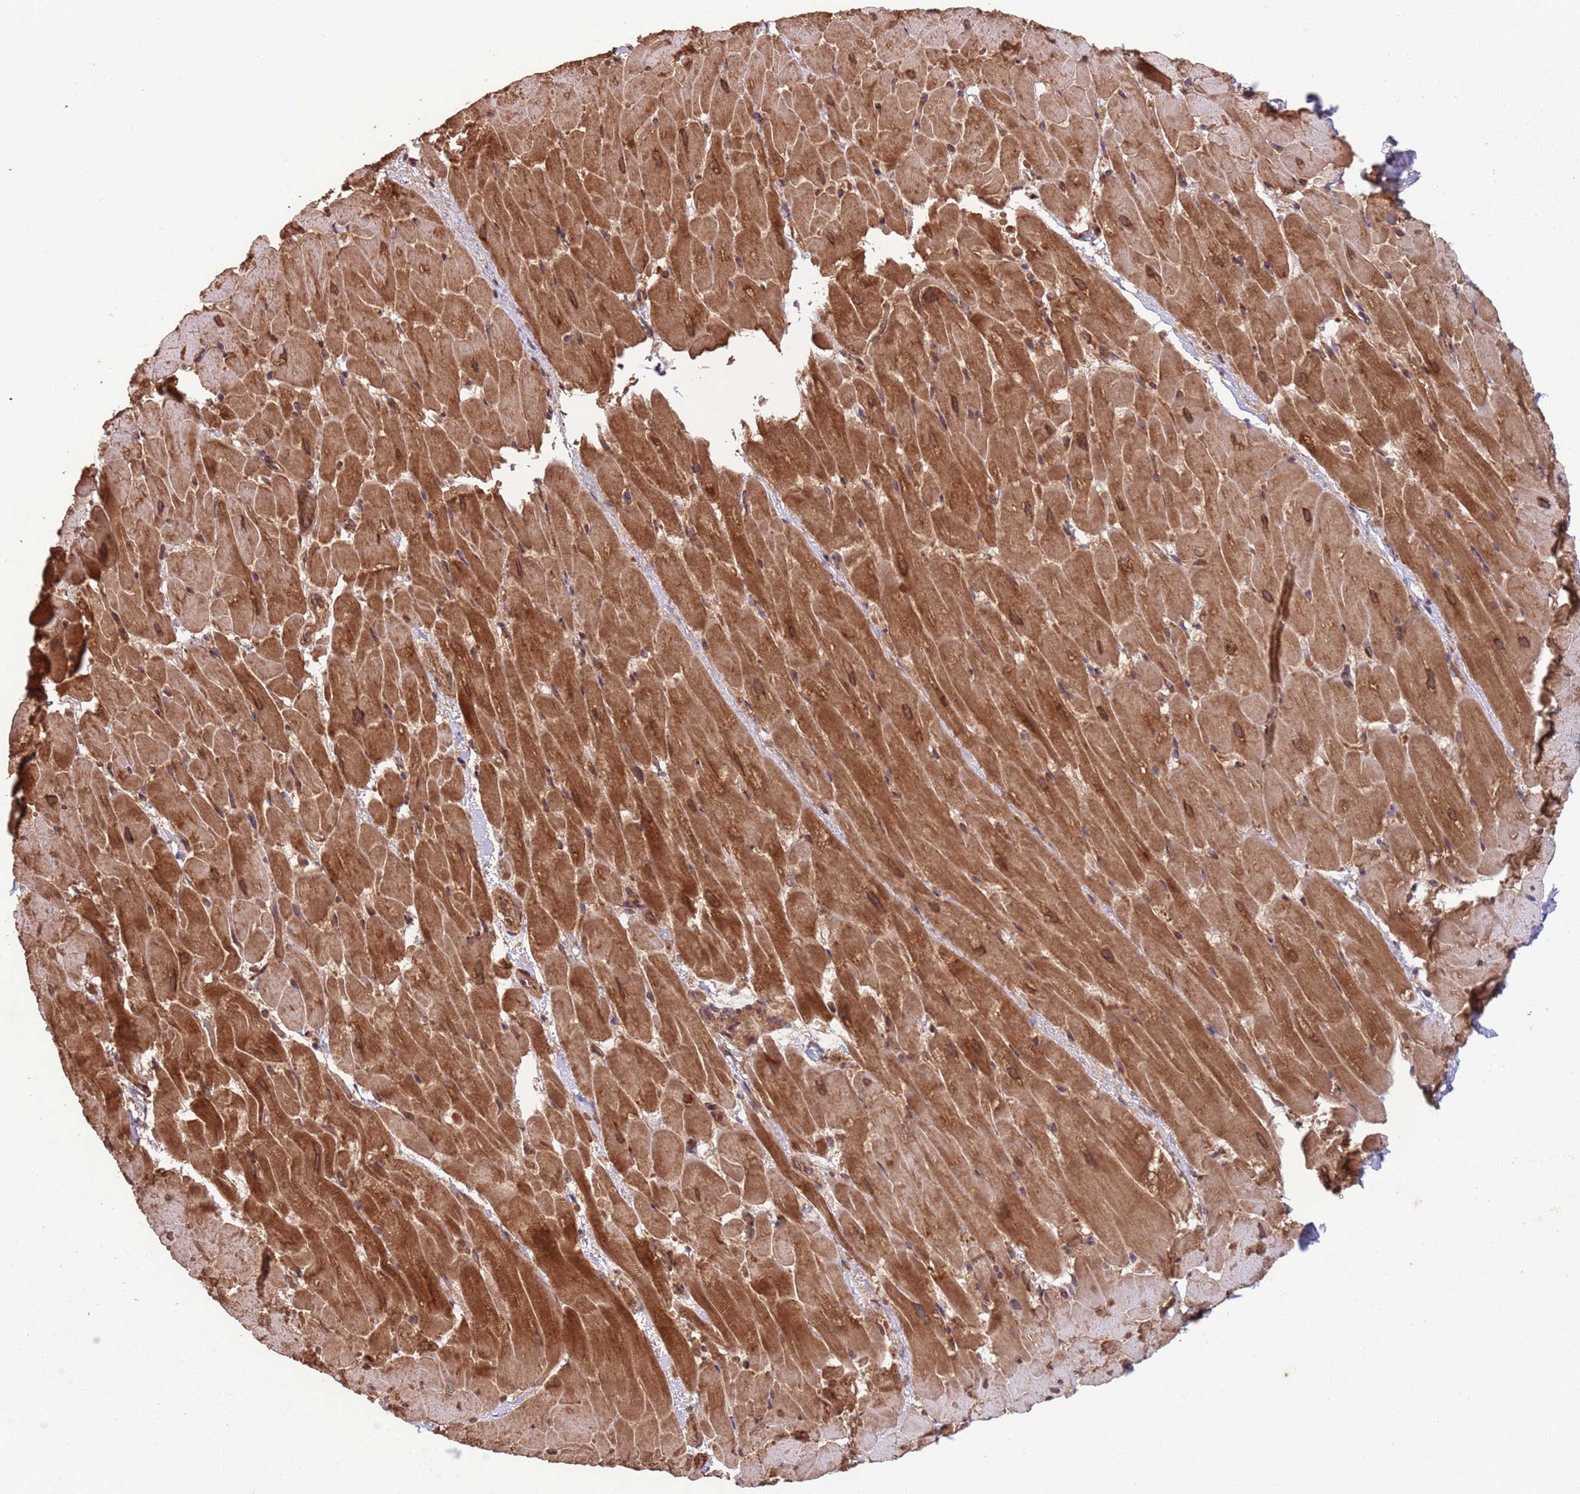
{"staining": {"intensity": "strong", "quantity": ">75%", "location": "cytoplasmic/membranous,nuclear"}, "tissue": "heart muscle", "cell_type": "Cardiomyocytes", "image_type": "normal", "snomed": [{"axis": "morphology", "description": "Normal tissue, NOS"}, {"axis": "topography", "description": "Heart"}], "caption": "This is an image of immunohistochemistry (IHC) staining of unremarkable heart muscle, which shows strong positivity in the cytoplasmic/membranous,nuclear of cardiomyocytes.", "gene": "ERI1", "patient": {"sex": "male", "age": 37}}